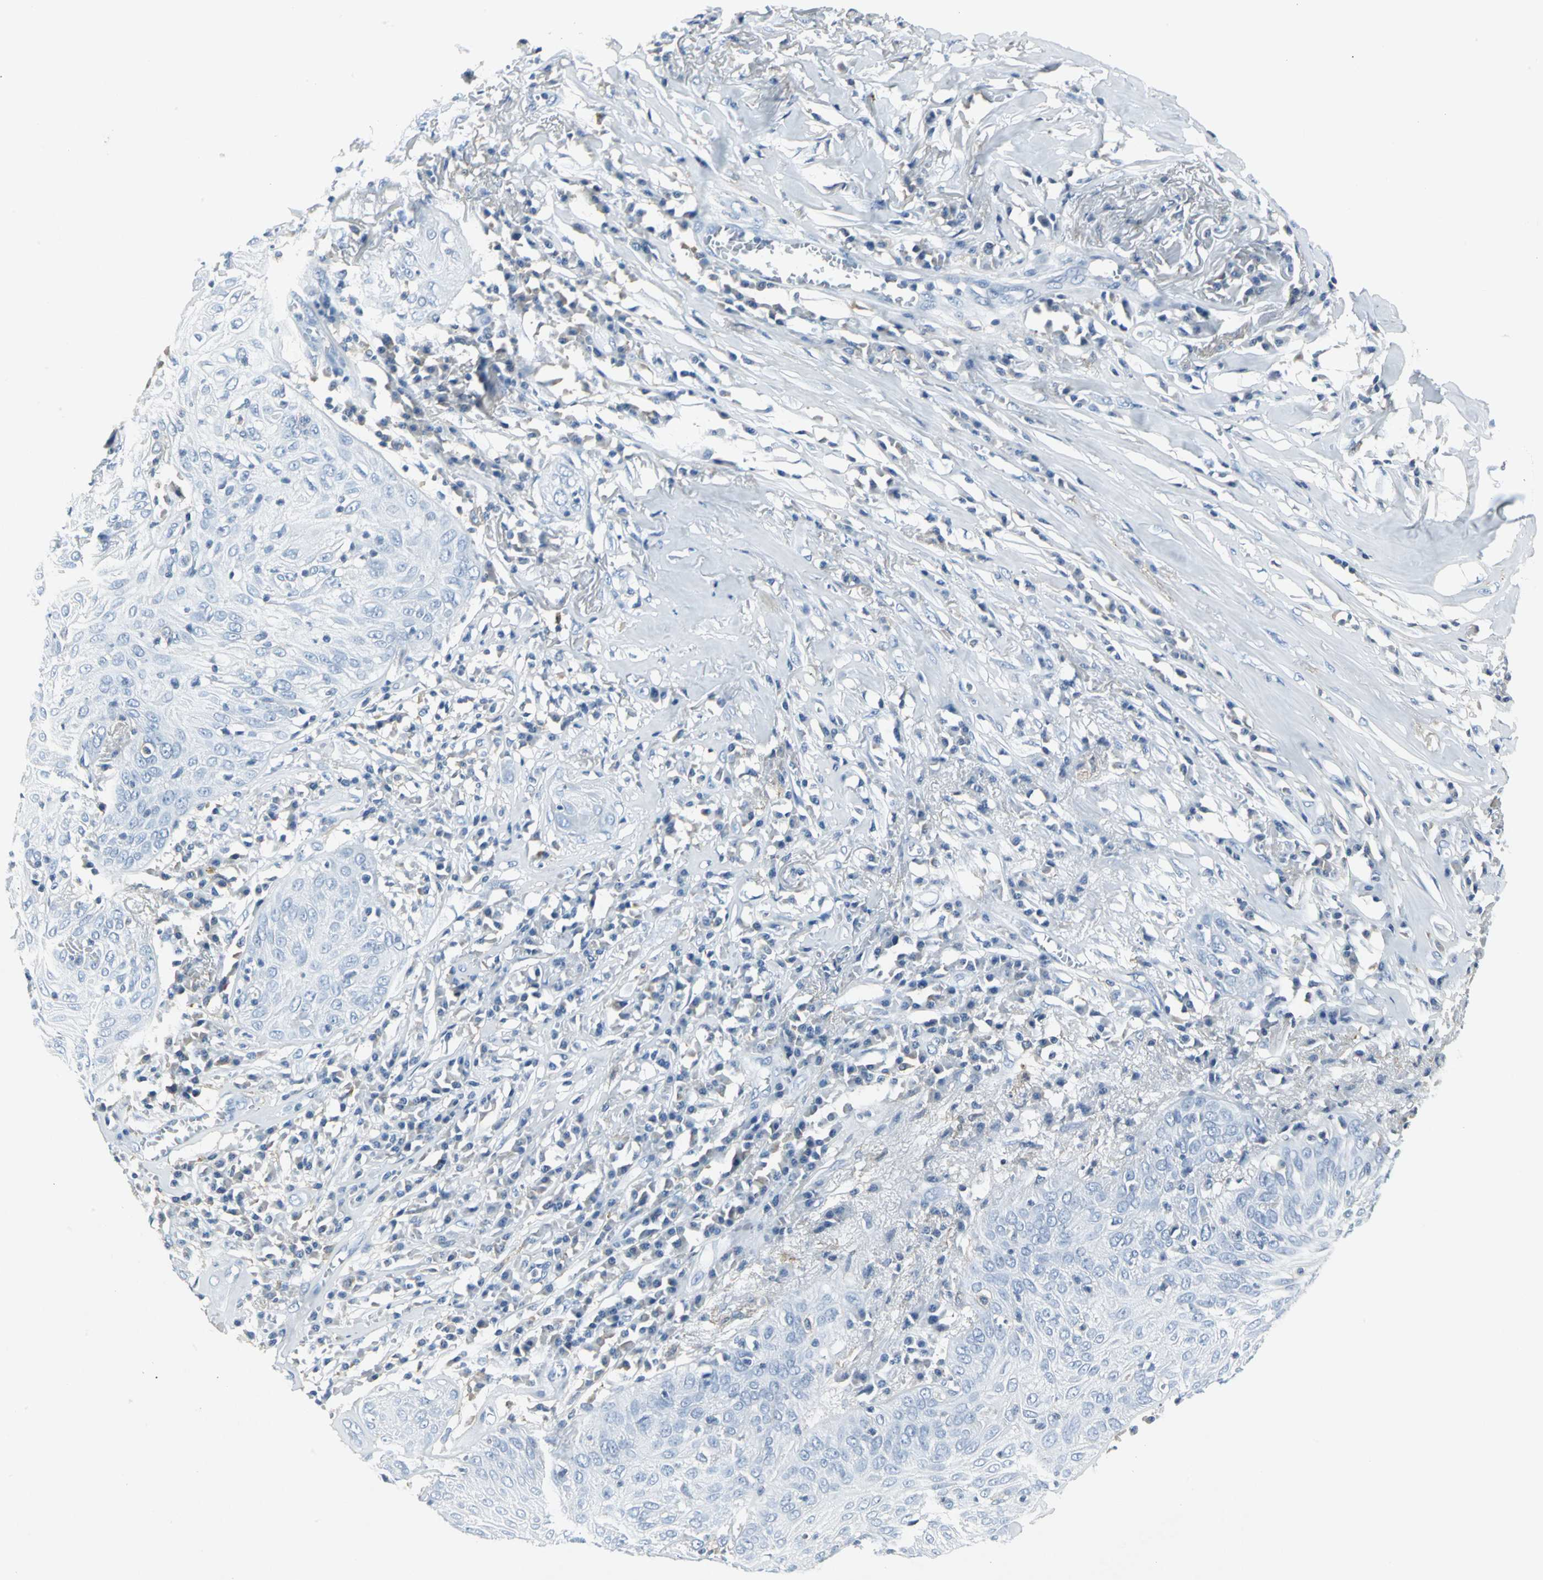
{"staining": {"intensity": "negative", "quantity": "none", "location": "none"}, "tissue": "skin cancer", "cell_type": "Tumor cells", "image_type": "cancer", "snomed": [{"axis": "morphology", "description": "Squamous cell carcinoma, NOS"}, {"axis": "topography", "description": "Skin"}], "caption": "An IHC photomicrograph of skin squamous cell carcinoma is shown. There is no staining in tumor cells of skin squamous cell carcinoma. (Stains: DAB (3,3'-diaminobenzidine) IHC with hematoxylin counter stain, Microscopy: brightfield microscopy at high magnification).", "gene": "IQGAP2", "patient": {"sex": "male", "age": 65}}